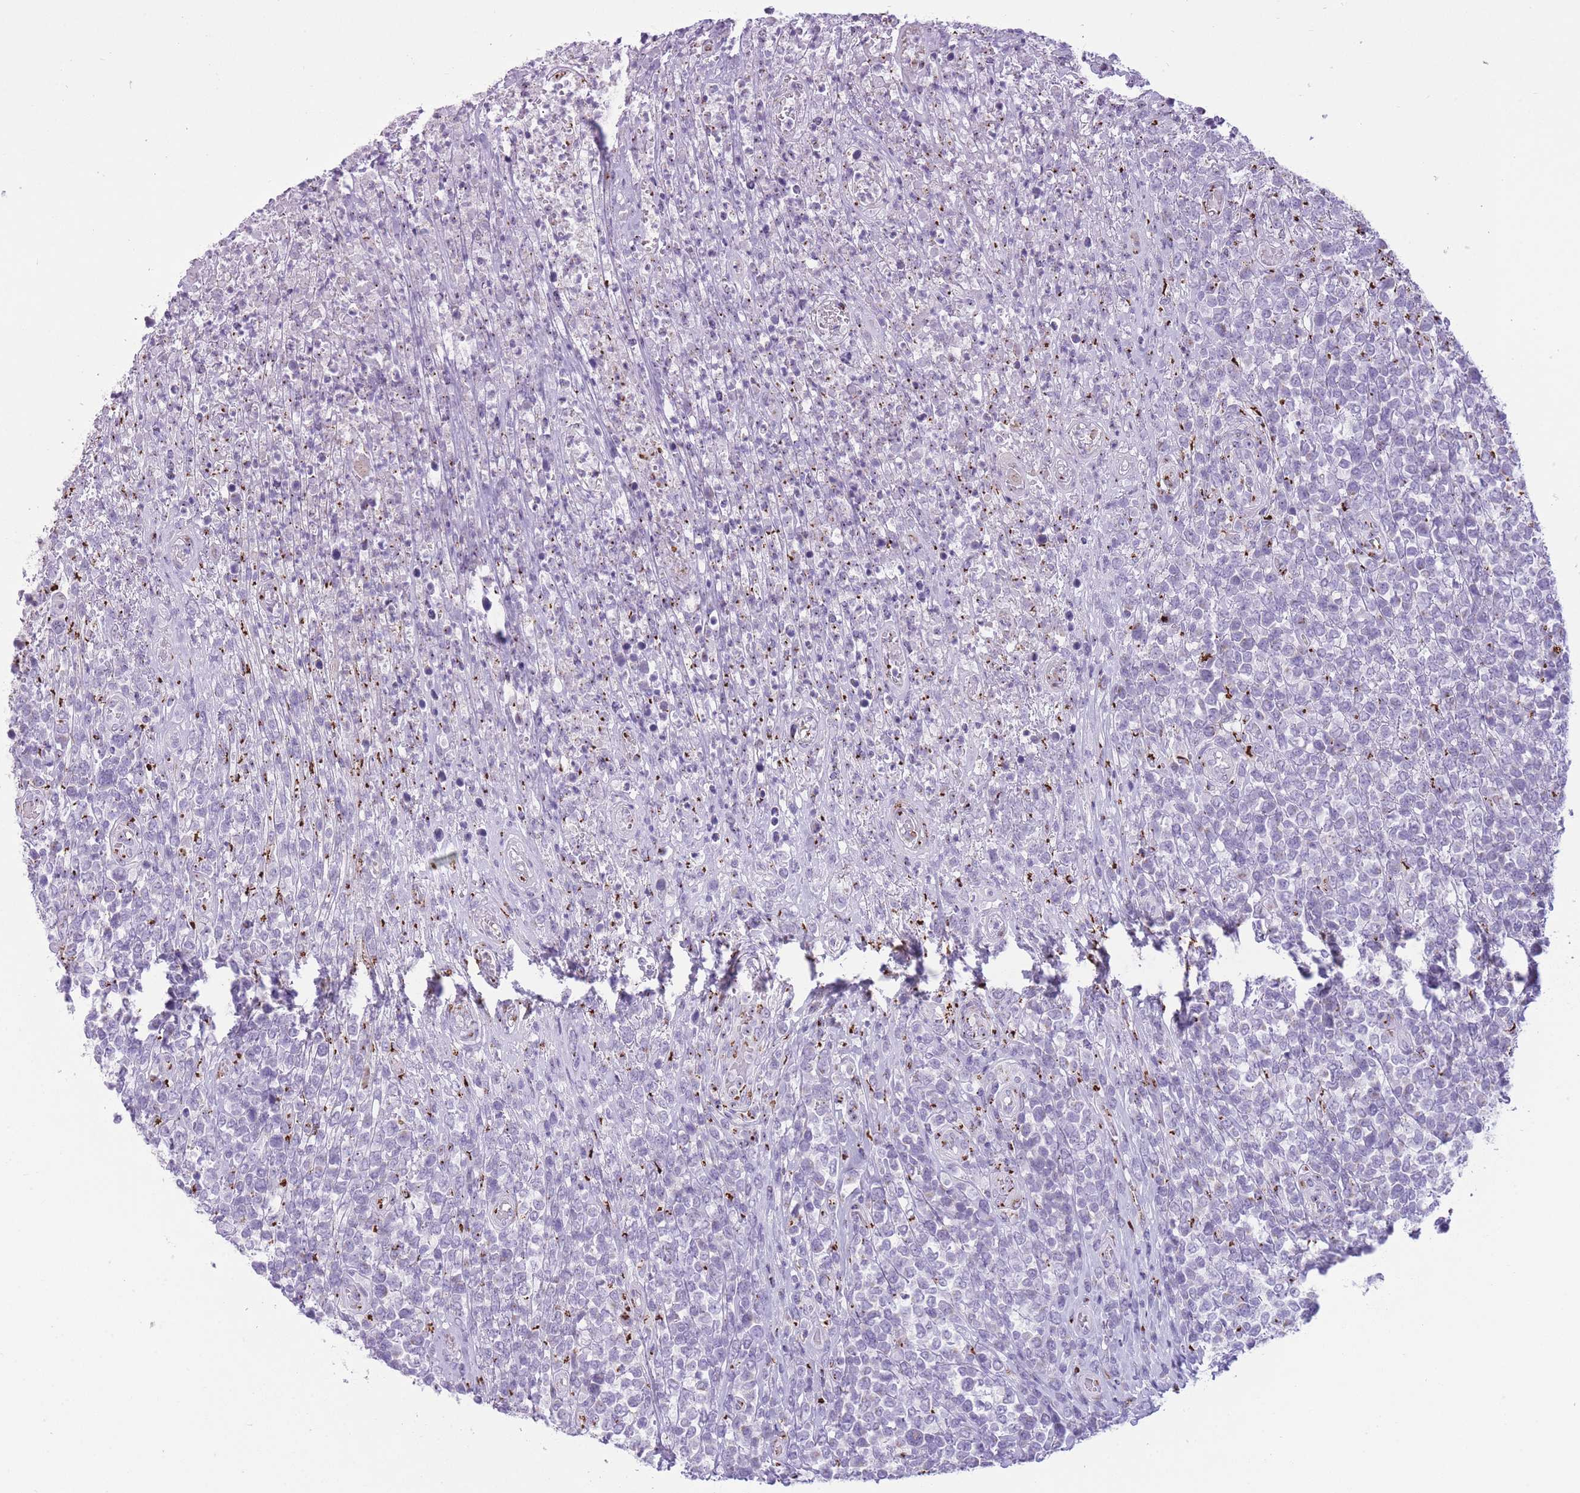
{"staining": {"intensity": "negative", "quantity": "none", "location": "none"}, "tissue": "lymphoma", "cell_type": "Tumor cells", "image_type": "cancer", "snomed": [{"axis": "morphology", "description": "Malignant lymphoma, non-Hodgkin's type, High grade"}, {"axis": "topography", "description": "Soft tissue"}], "caption": "IHC image of neoplastic tissue: human lymphoma stained with DAB (3,3'-diaminobenzidine) displays no significant protein staining in tumor cells.", "gene": "B4GALT2", "patient": {"sex": "female", "age": 56}}